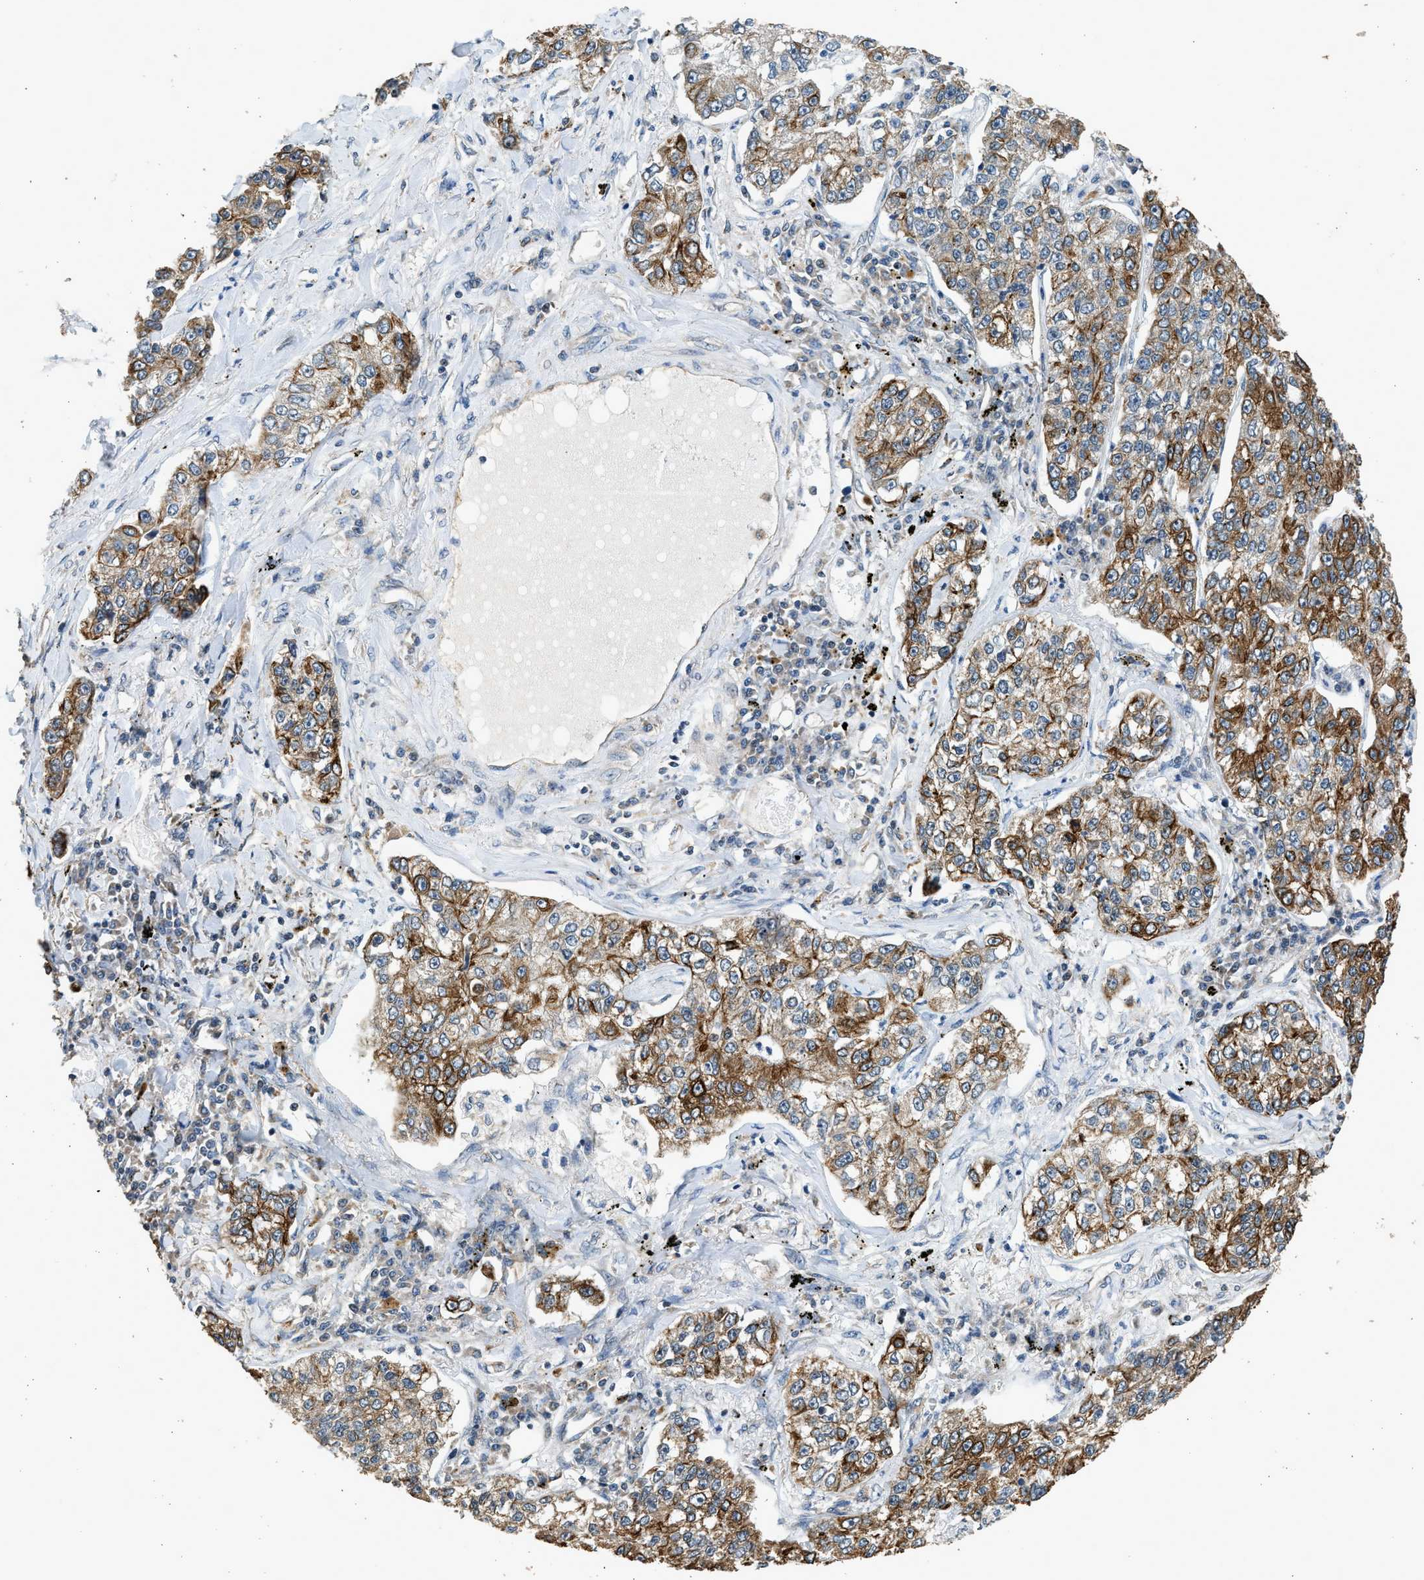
{"staining": {"intensity": "moderate", "quantity": ">75%", "location": "cytoplasmic/membranous"}, "tissue": "lung cancer", "cell_type": "Tumor cells", "image_type": "cancer", "snomed": [{"axis": "morphology", "description": "Adenocarcinoma, NOS"}, {"axis": "topography", "description": "Lung"}], "caption": "Protein analysis of lung adenocarcinoma tissue exhibits moderate cytoplasmic/membranous staining in approximately >75% of tumor cells. (brown staining indicates protein expression, while blue staining denotes nuclei).", "gene": "PCLO", "patient": {"sex": "male", "age": 49}}